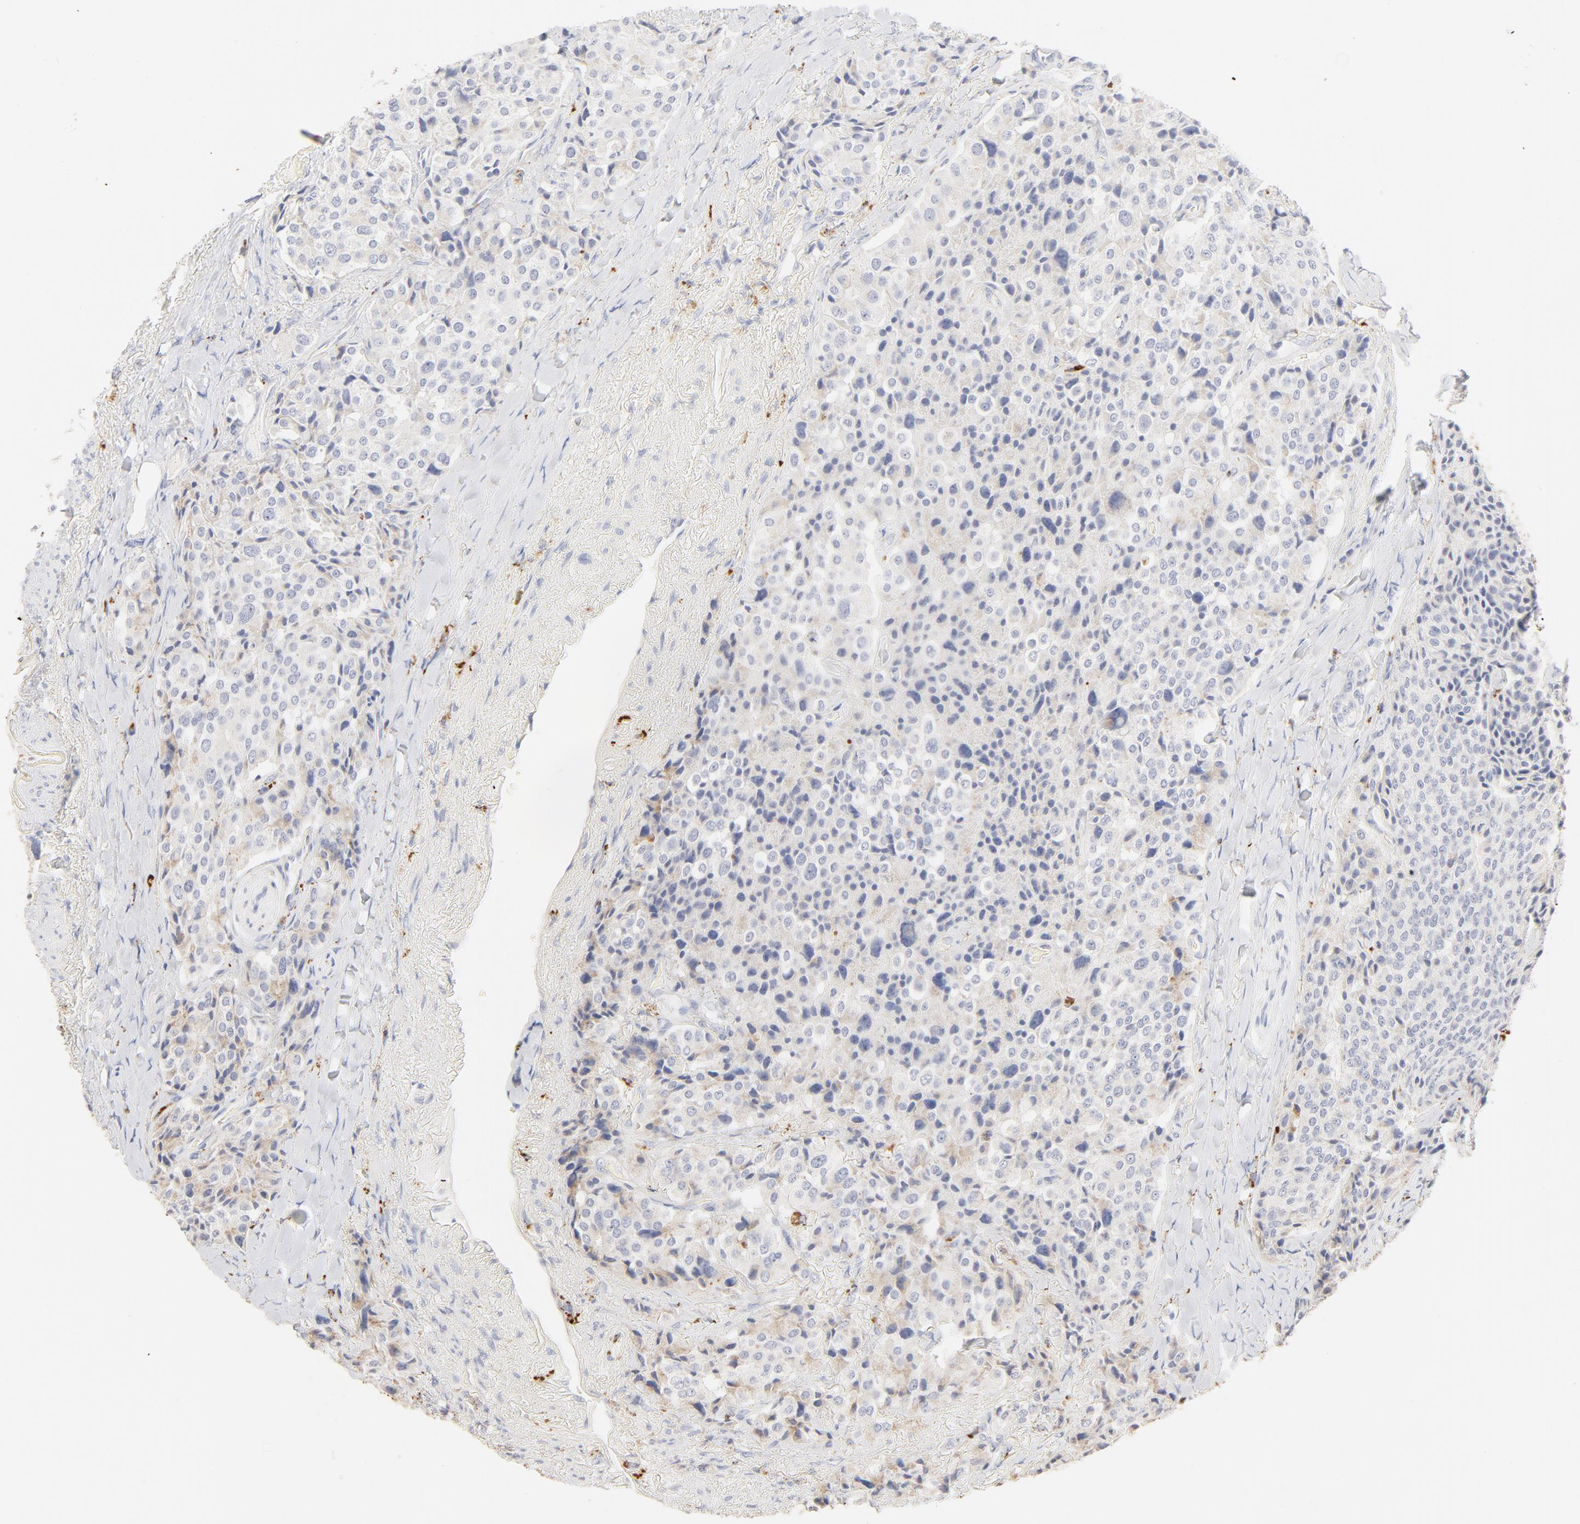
{"staining": {"intensity": "negative", "quantity": "none", "location": "none"}, "tissue": "carcinoid", "cell_type": "Tumor cells", "image_type": "cancer", "snomed": [{"axis": "morphology", "description": "Carcinoid, malignant, NOS"}, {"axis": "topography", "description": "Colon"}], "caption": "Image shows no significant protein expression in tumor cells of carcinoid.", "gene": "CTSH", "patient": {"sex": "female", "age": 61}}